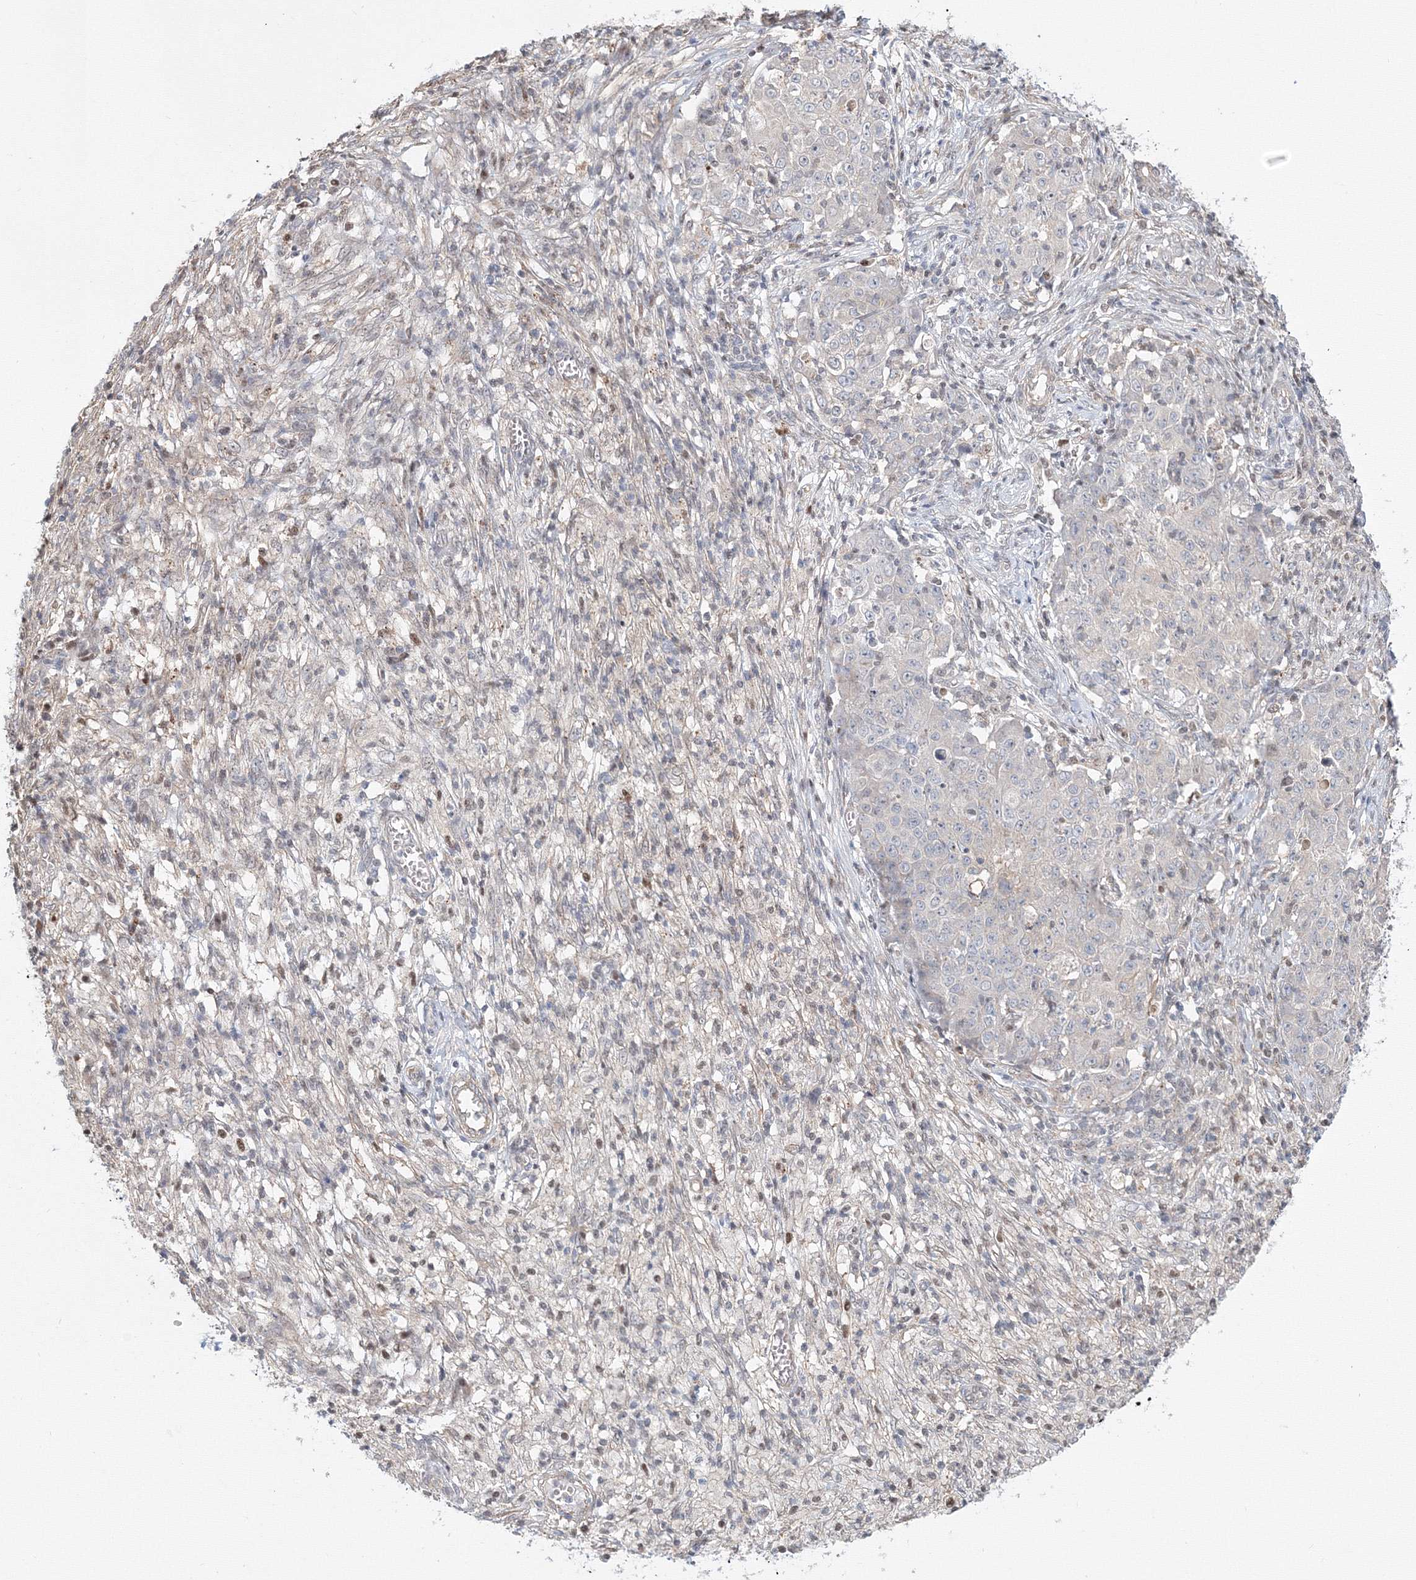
{"staining": {"intensity": "negative", "quantity": "none", "location": "none"}, "tissue": "ovarian cancer", "cell_type": "Tumor cells", "image_type": "cancer", "snomed": [{"axis": "morphology", "description": "Carcinoma, endometroid"}, {"axis": "topography", "description": "Ovary"}], "caption": "The image reveals no significant positivity in tumor cells of endometroid carcinoma (ovarian).", "gene": "ARHGAP21", "patient": {"sex": "female", "age": 42}}